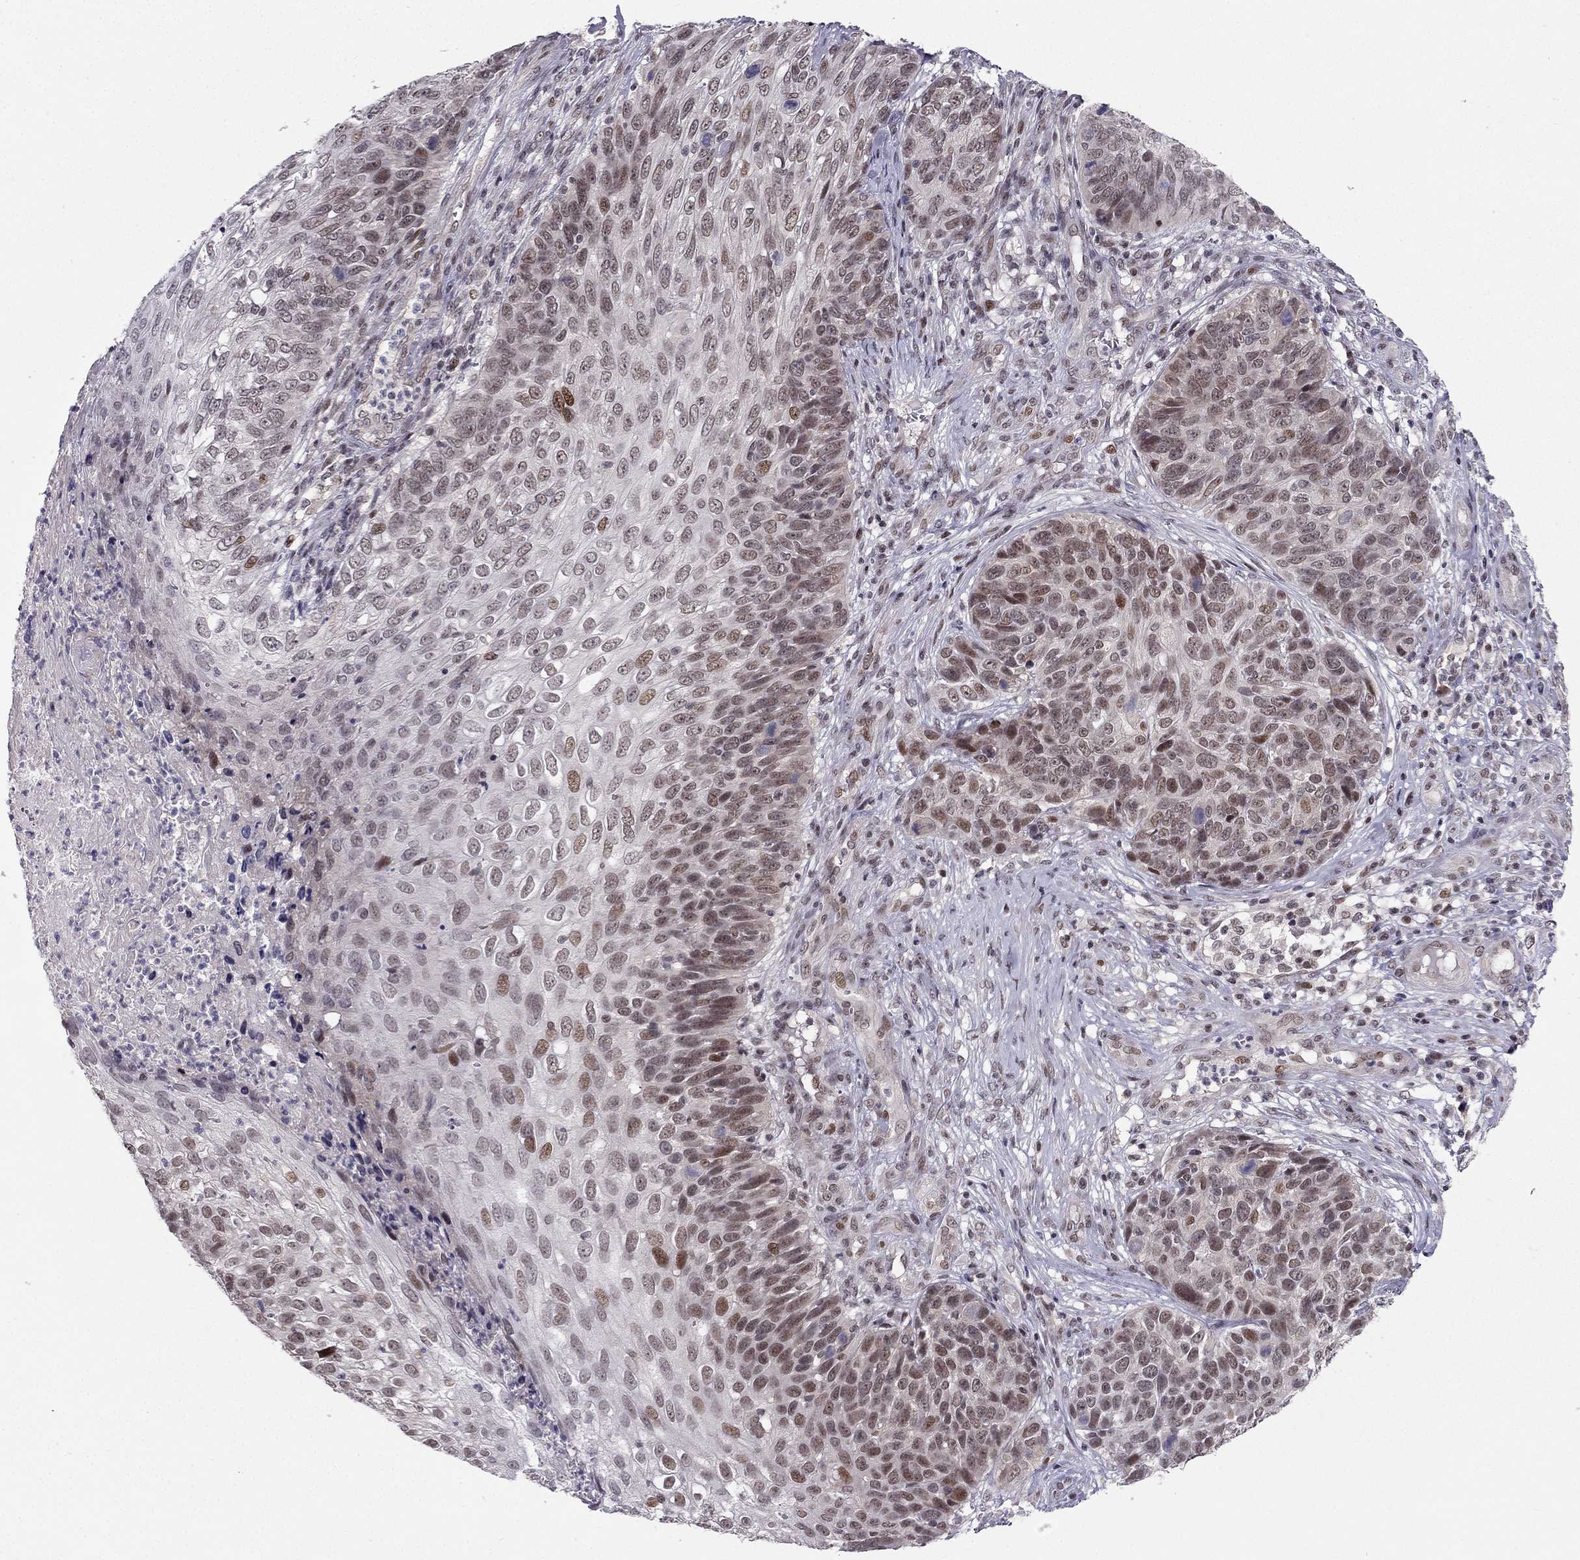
{"staining": {"intensity": "weak", "quantity": "<25%", "location": "nuclear"}, "tissue": "skin cancer", "cell_type": "Tumor cells", "image_type": "cancer", "snomed": [{"axis": "morphology", "description": "Squamous cell carcinoma, NOS"}, {"axis": "topography", "description": "Skin"}], "caption": "This is an IHC micrograph of human skin squamous cell carcinoma. There is no expression in tumor cells.", "gene": "RPRD2", "patient": {"sex": "male", "age": 92}}